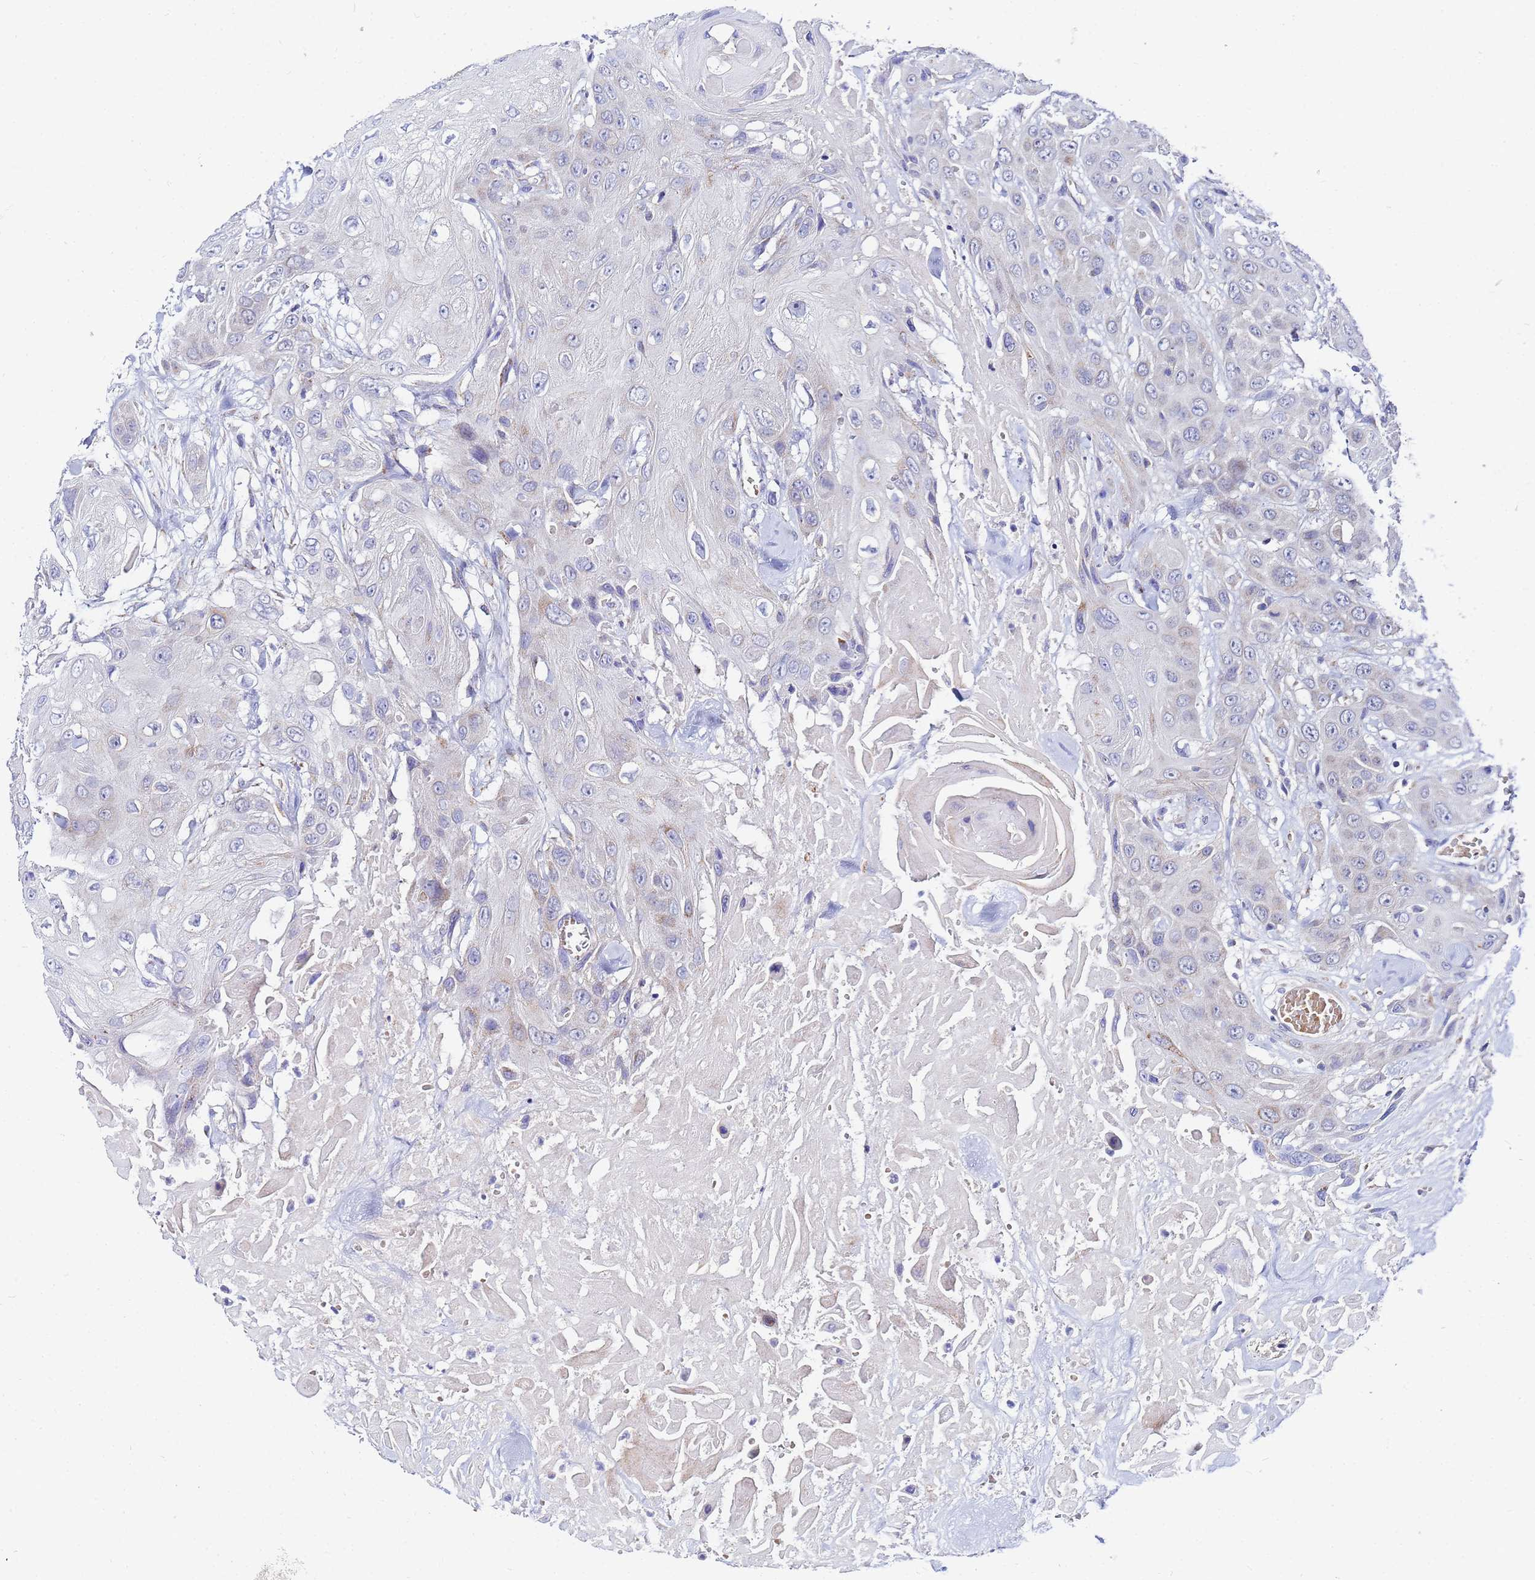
{"staining": {"intensity": "negative", "quantity": "none", "location": "none"}, "tissue": "head and neck cancer", "cell_type": "Tumor cells", "image_type": "cancer", "snomed": [{"axis": "morphology", "description": "Squamous cell carcinoma, NOS"}, {"axis": "topography", "description": "Head-Neck"}], "caption": "A high-resolution micrograph shows immunohistochemistry (IHC) staining of head and neck cancer, which shows no significant positivity in tumor cells.", "gene": "FAHD2A", "patient": {"sex": "male", "age": 81}}